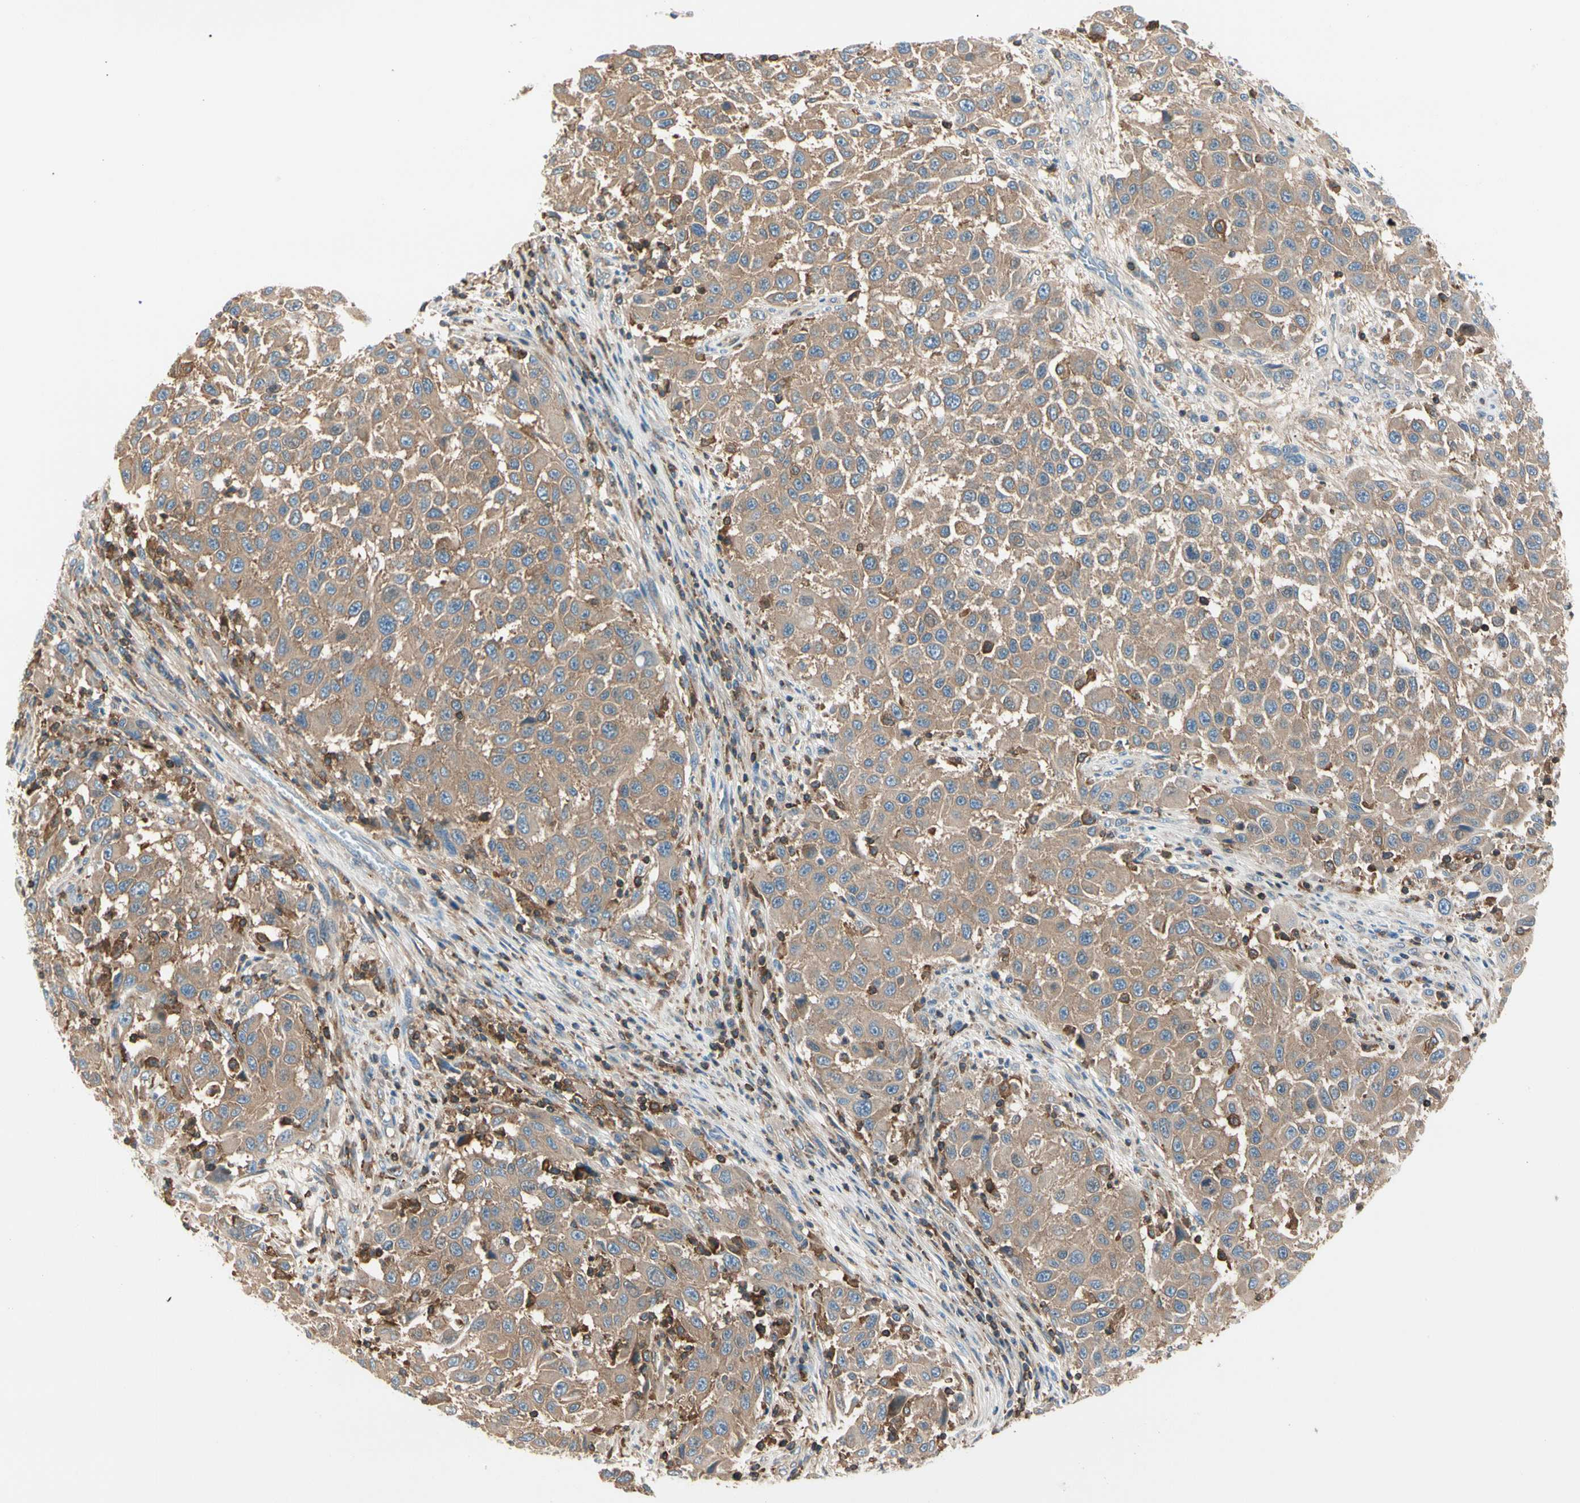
{"staining": {"intensity": "weak", "quantity": ">75%", "location": "cytoplasmic/membranous"}, "tissue": "melanoma", "cell_type": "Tumor cells", "image_type": "cancer", "snomed": [{"axis": "morphology", "description": "Malignant melanoma, Metastatic site"}, {"axis": "topography", "description": "Lymph node"}], "caption": "Tumor cells display low levels of weak cytoplasmic/membranous expression in about >75% of cells in human melanoma.", "gene": "CAPZA2", "patient": {"sex": "male", "age": 61}}